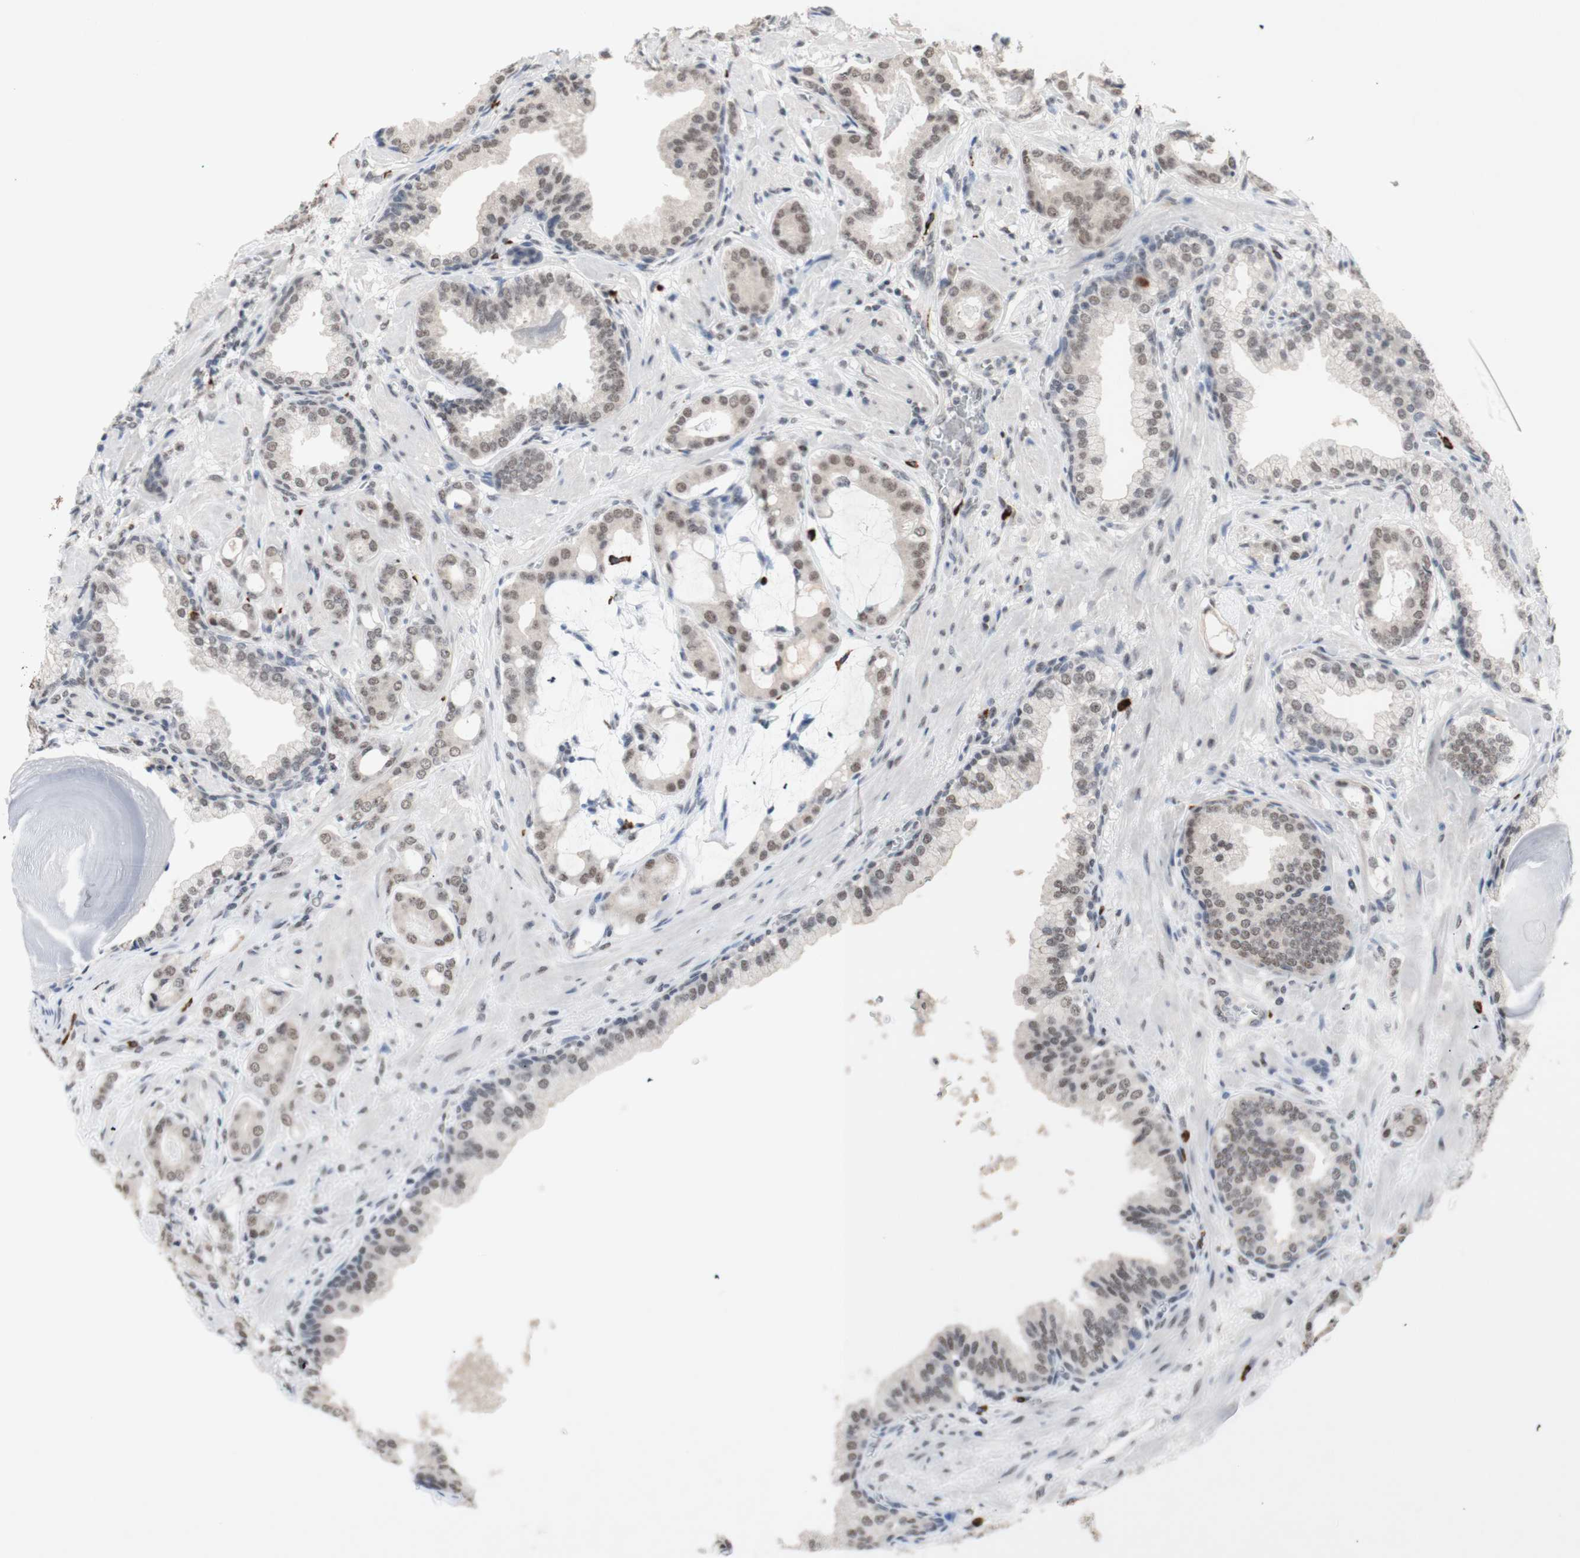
{"staining": {"intensity": "weak", "quantity": ">75%", "location": "nuclear"}, "tissue": "prostate cancer", "cell_type": "Tumor cells", "image_type": "cancer", "snomed": [{"axis": "morphology", "description": "Adenocarcinoma, Low grade"}, {"axis": "topography", "description": "Prostate"}], "caption": "High-magnification brightfield microscopy of prostate cancer (adenocarcinoma (low-grade)) stained with DAB (3,3'-diaminobenzidine) (brown) and counterstained with hematoxylin (blue). tumor cells exhibit weak nuclear staining is identified in approximately>75% of cells. The staining was performed using DAB, with brown indicating positive protein expression. Nuclei are stained blue with hematoxylin.", "gene": "SFPQ", "patient": {"sex": "male", "age": 53}}